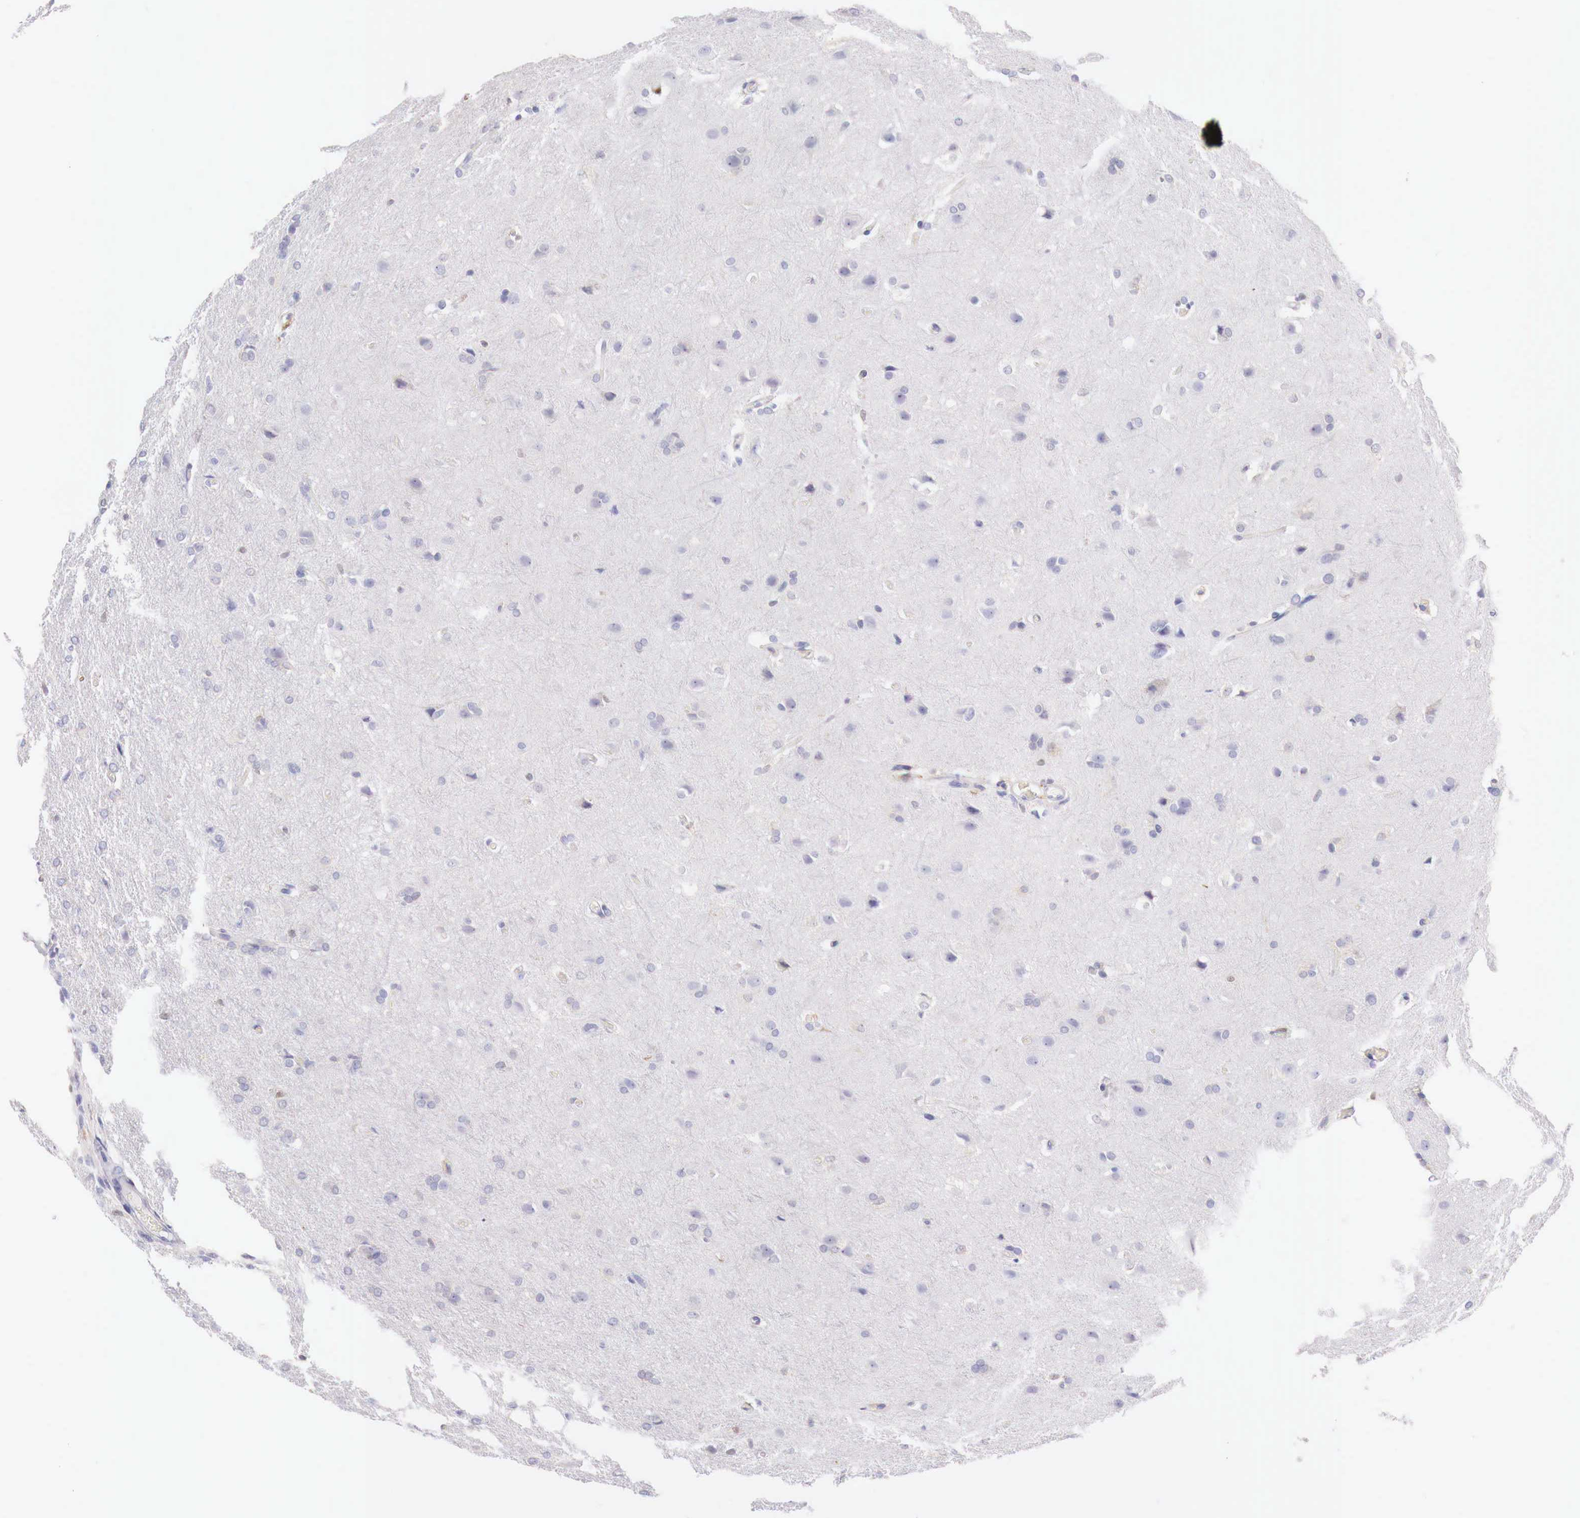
{"staining": {"intensity": "negative", "quantity": "none", "location": "none"}, "tissue": "glioma", "cell_type": "Tumor cells", "image_type": "cancer", "snomed": [{"axis": "morphology", "description": "Glioma, malignant, High grade"}, {"axis": "topography", "description": "Brain"}], "caption": "An immunohistochemistry (IHC) histopathology image of glioma is shown. There is no staining in tumor cells of glioma.", "gene": "RENBP", "patient": {"sex": "male", "age": 68}}